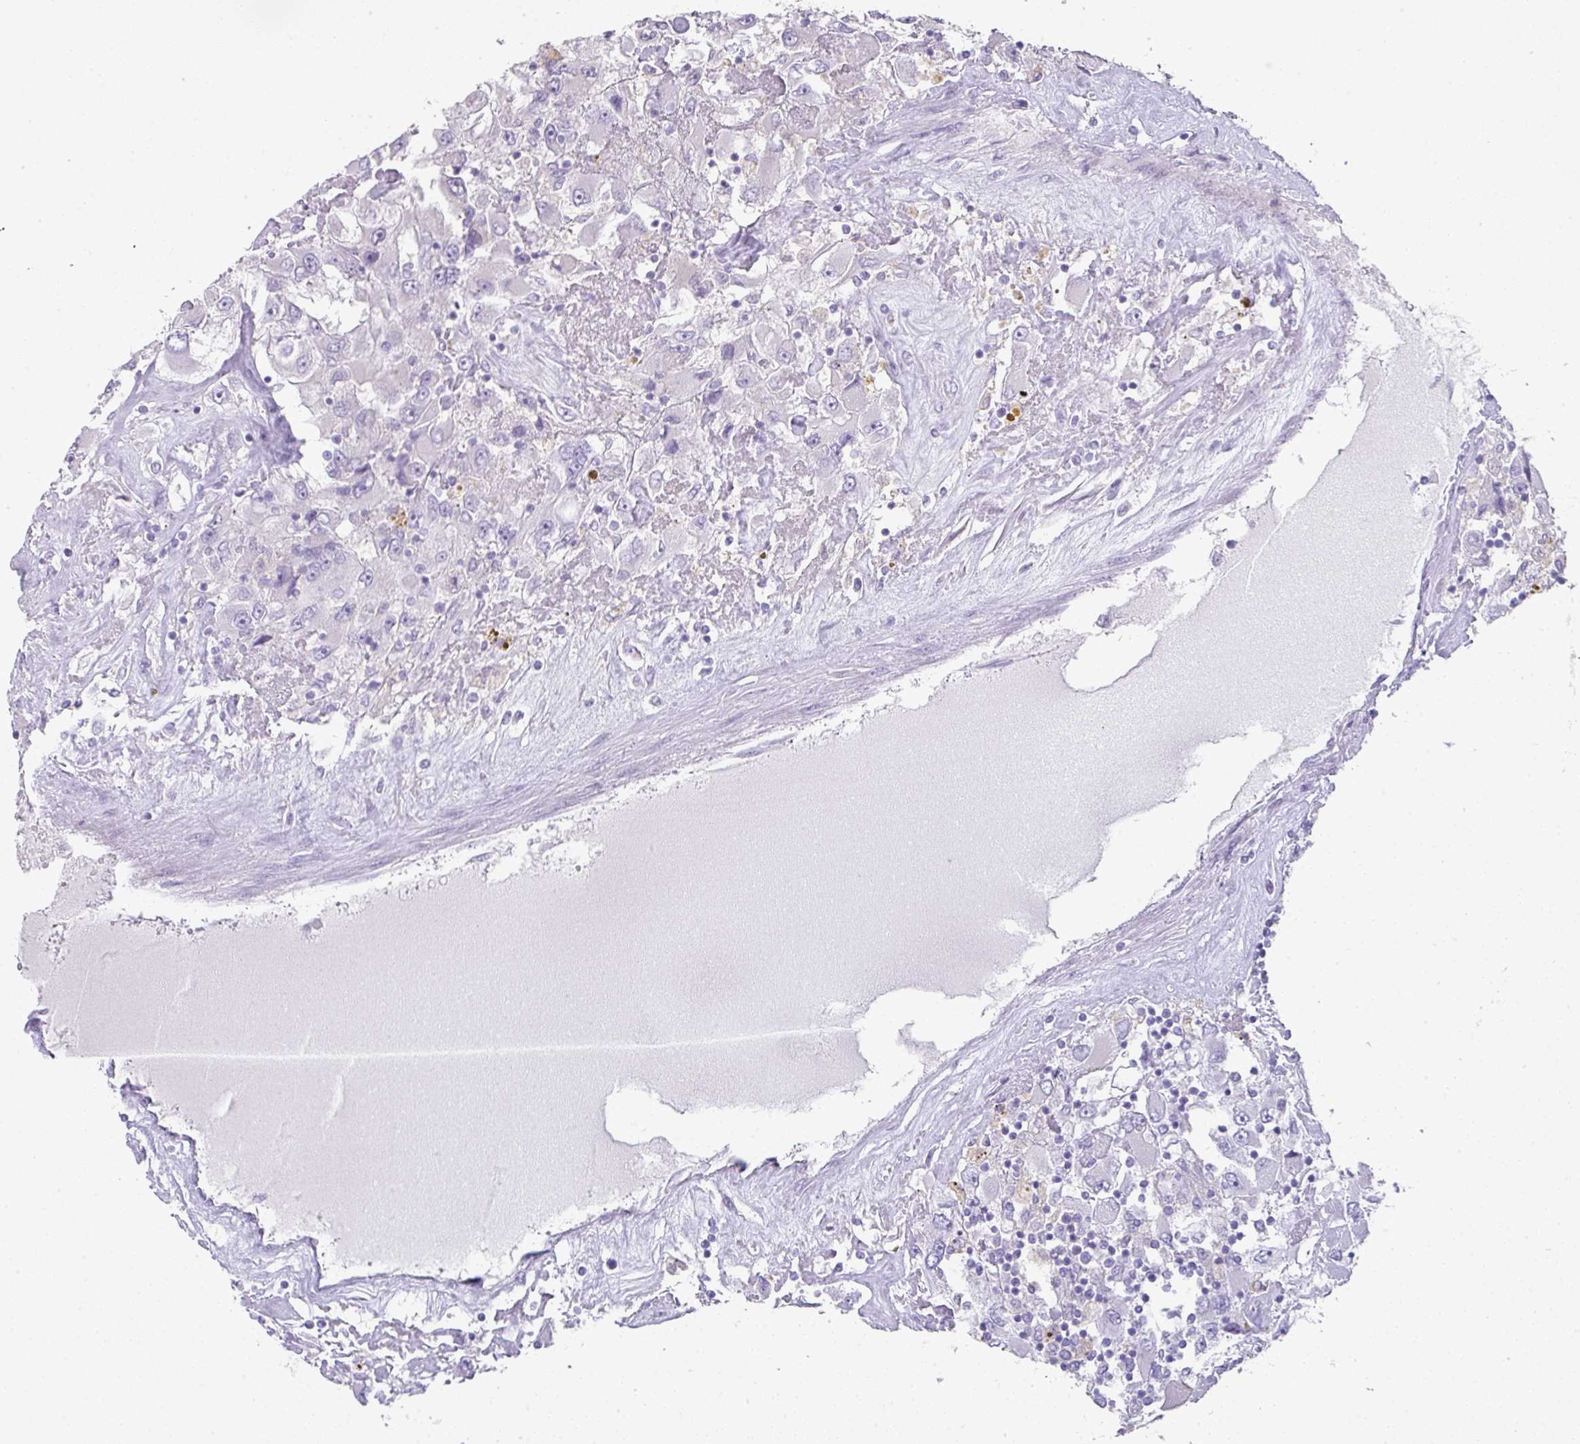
{"staining": {"intensity": "negative", "quantity": "none", "location": "none"}, "tissue": "renal cancer", "cell_type": "Tumor cells", "image_type": "cancer", "snomed": [{"axis": "morphology", "description": "Adenocarcinoma, NOS"}, {"axis": "topography", "description": "Kidney"}], "caption": "Immunohistochemistry of human renal cancer reveals no staining in tumor cells.", "gene": "GLI4", "patient": {"sex": "female", "age": 52}}